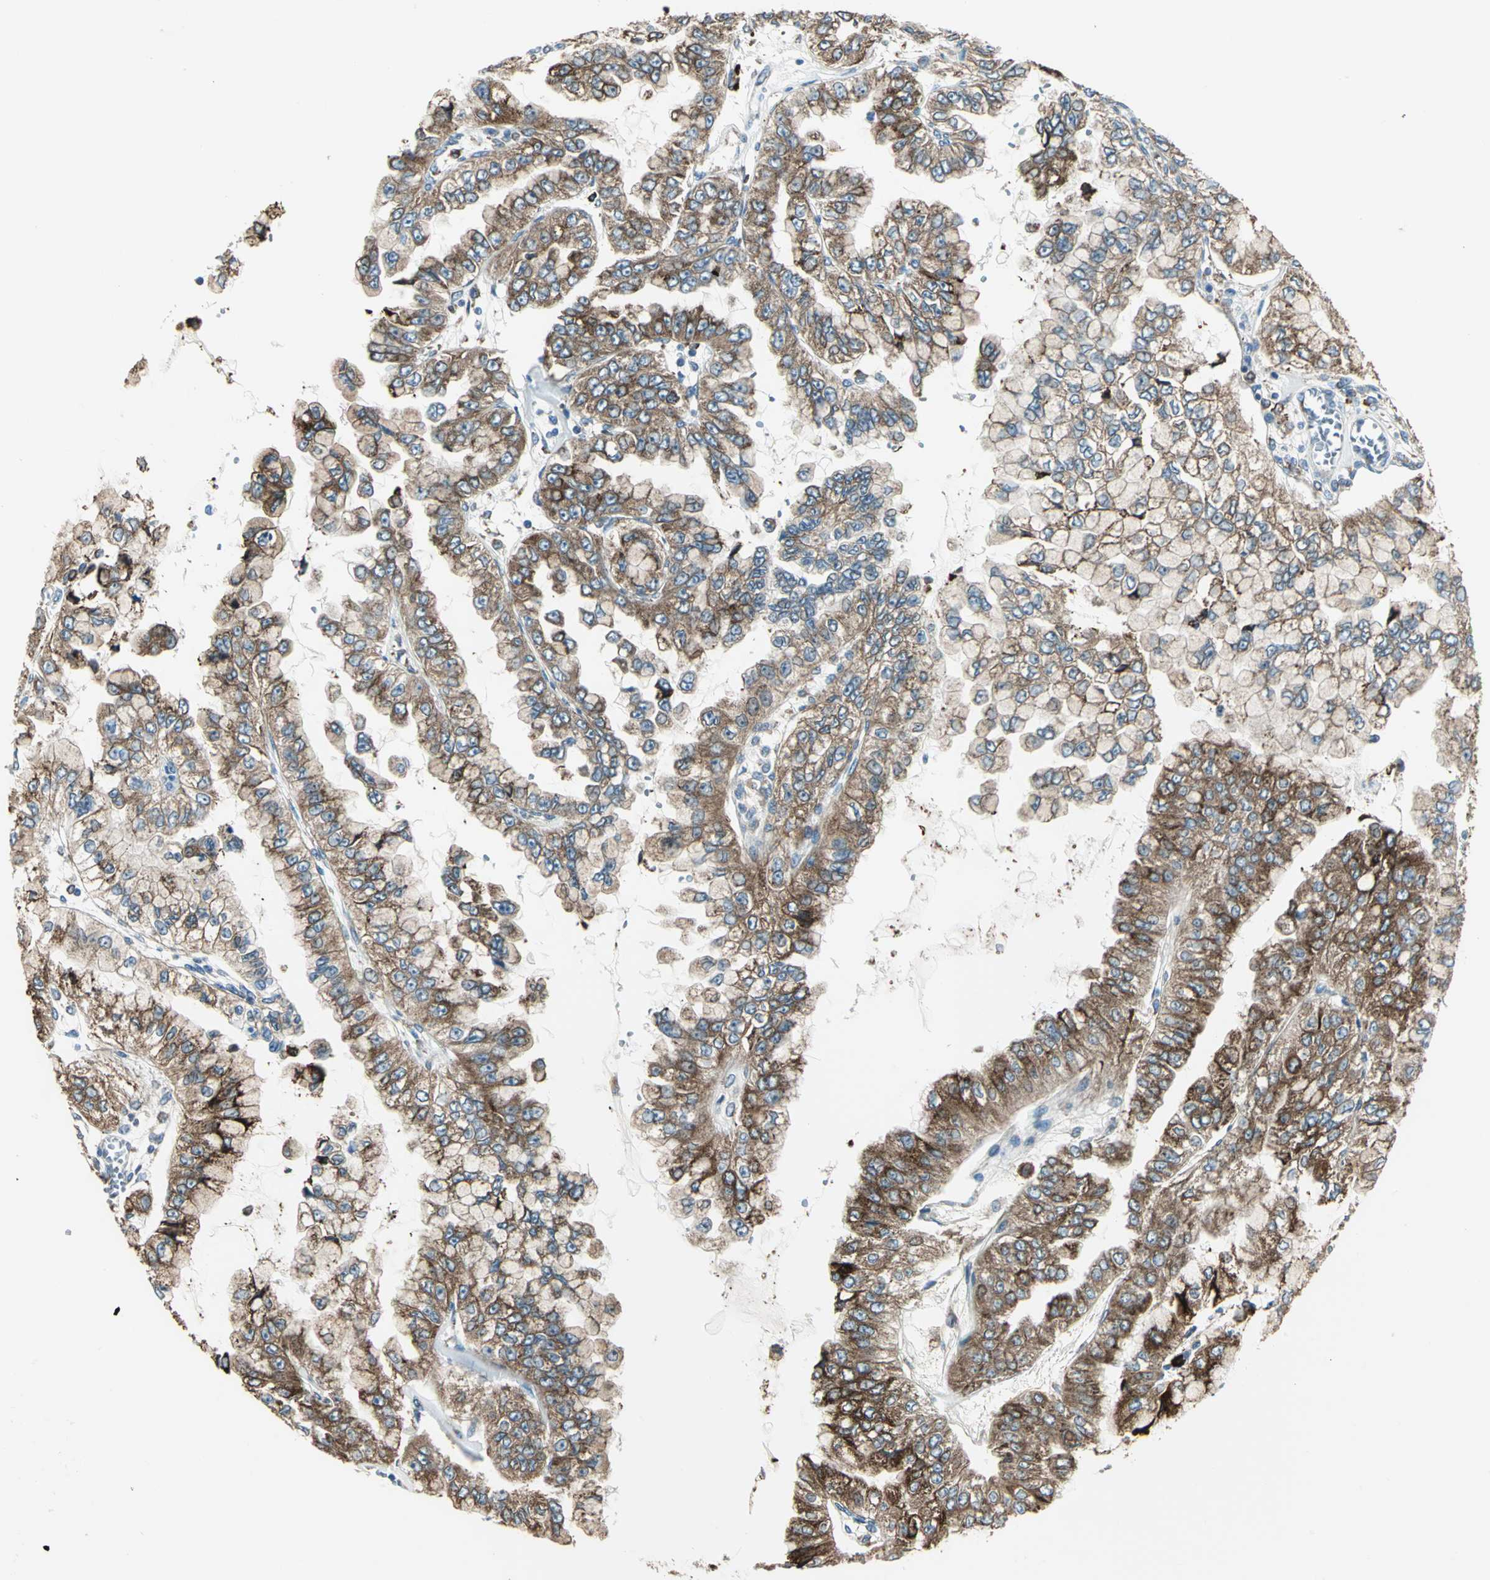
{"staining": {"intensity": "moderate", "quantity": ">75%", "location": "cytoplasmic/membranous"}, "tissue": "liver cancer", "cell_type": "Tumor cells", "image_type": "cancer", "snomed": [{"axis": "morphology", "description": "Cholangiocarcinoma"}, {"axis": "topography", "description": "Liver"}], "caption": "This histopathology image displays immunohistochemistry staining of liver cholangiocarcinoma, with medium moderate cytoplasmic/membranous expression in about >75% of tumor cells.", "gene": "PDIA4", "patient": {"sex": "female", "age": 79}}